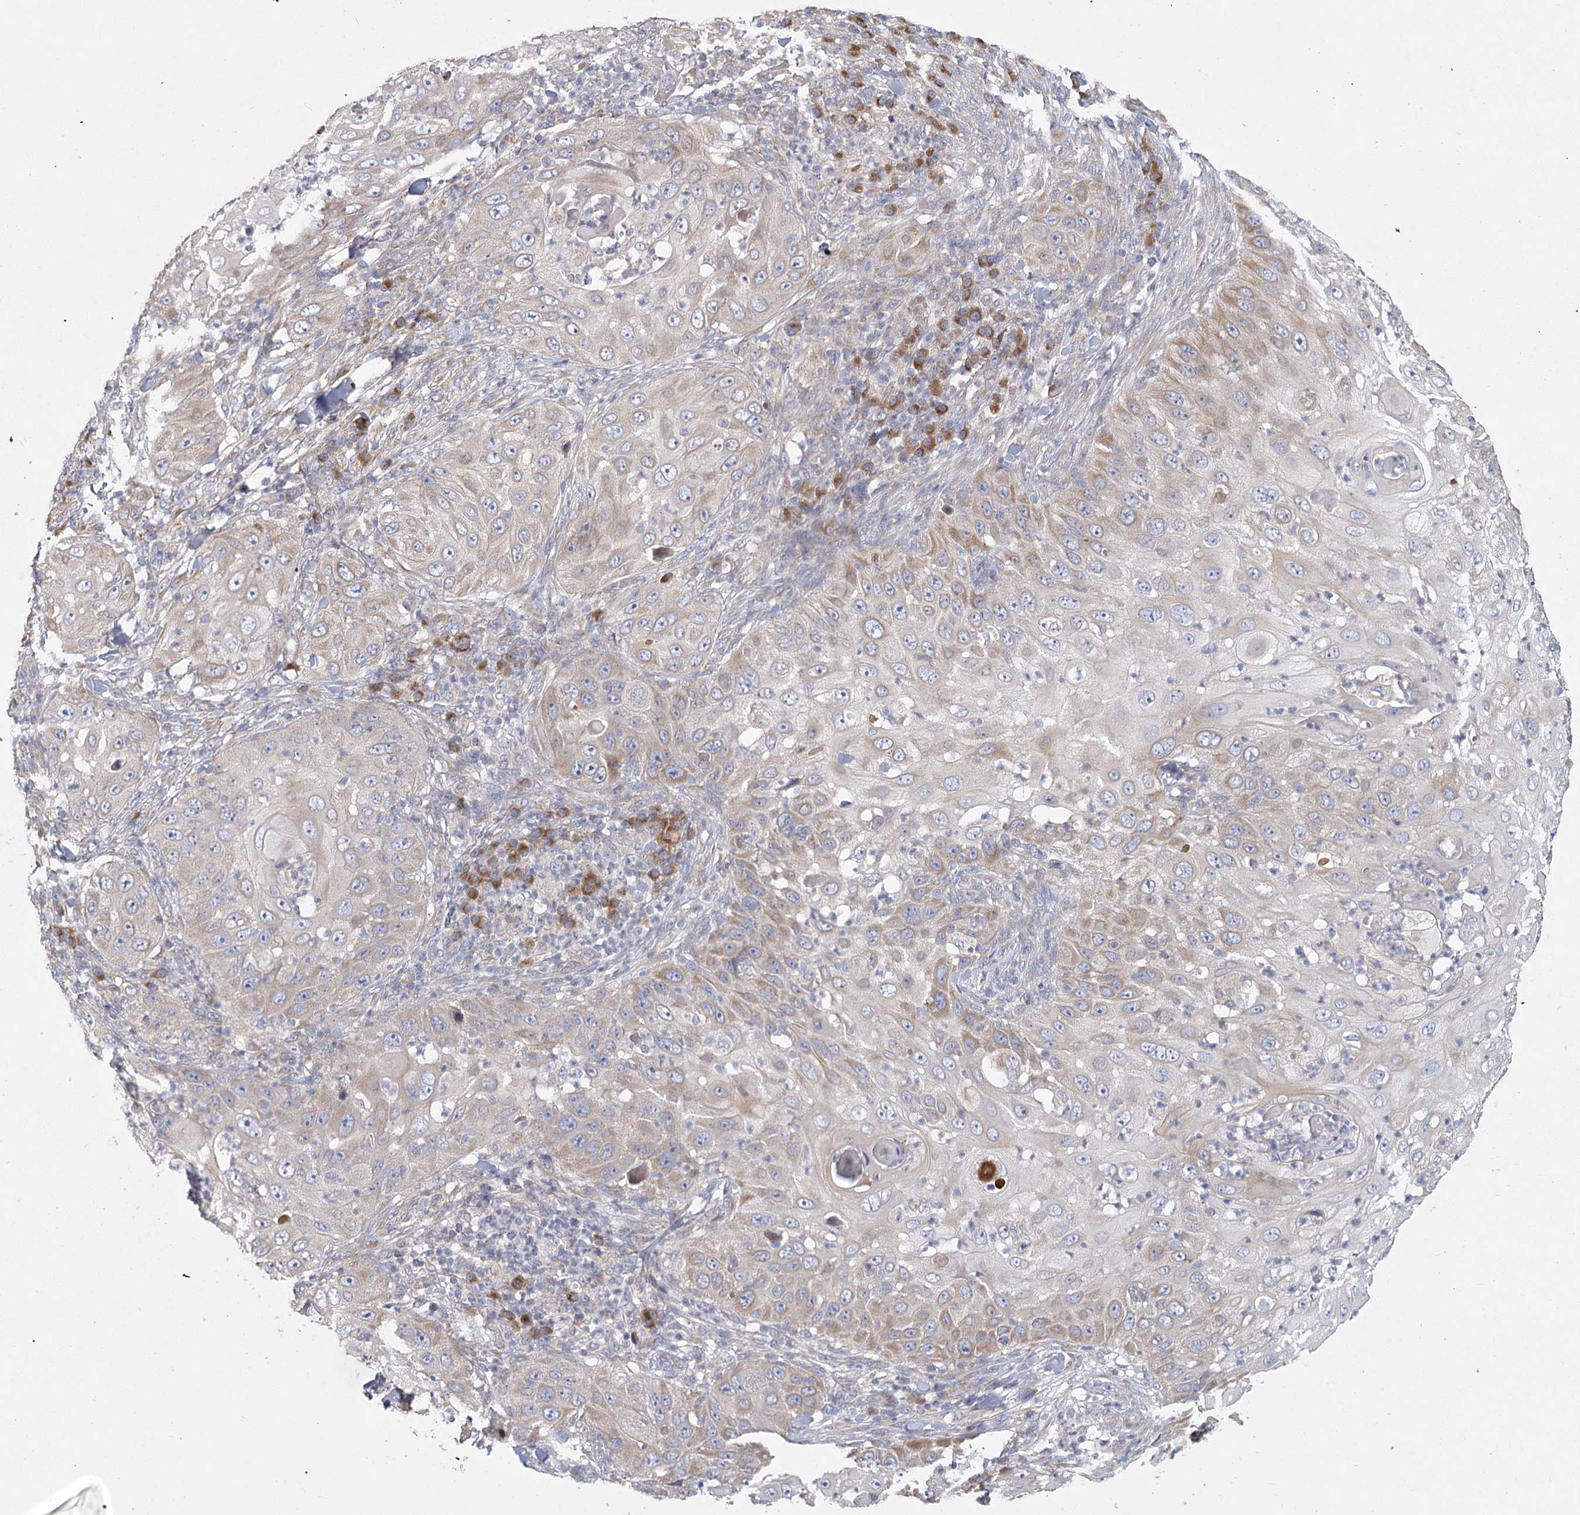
{"staining": {"intensity": "weak", "quantity": "25%-75%", "location": "cytoplasmic/membranous"}, "tissue": "skin cancer", "cell_type": "Tumor cells", "image_type": "cancer", "snomed": [{"axis": "morphology", "description": "Squamous cell carcinoma, NOS"}, {"axis": "topography", "description": "Skin"}], "caption": "A brown stain shows weak cytoplasmic/membranous positivity of a protein in squamous cell carcinoma (skin) tumor cells.", "gene": "CNTLN", "patient": {"sex": "female", "age": 44}}